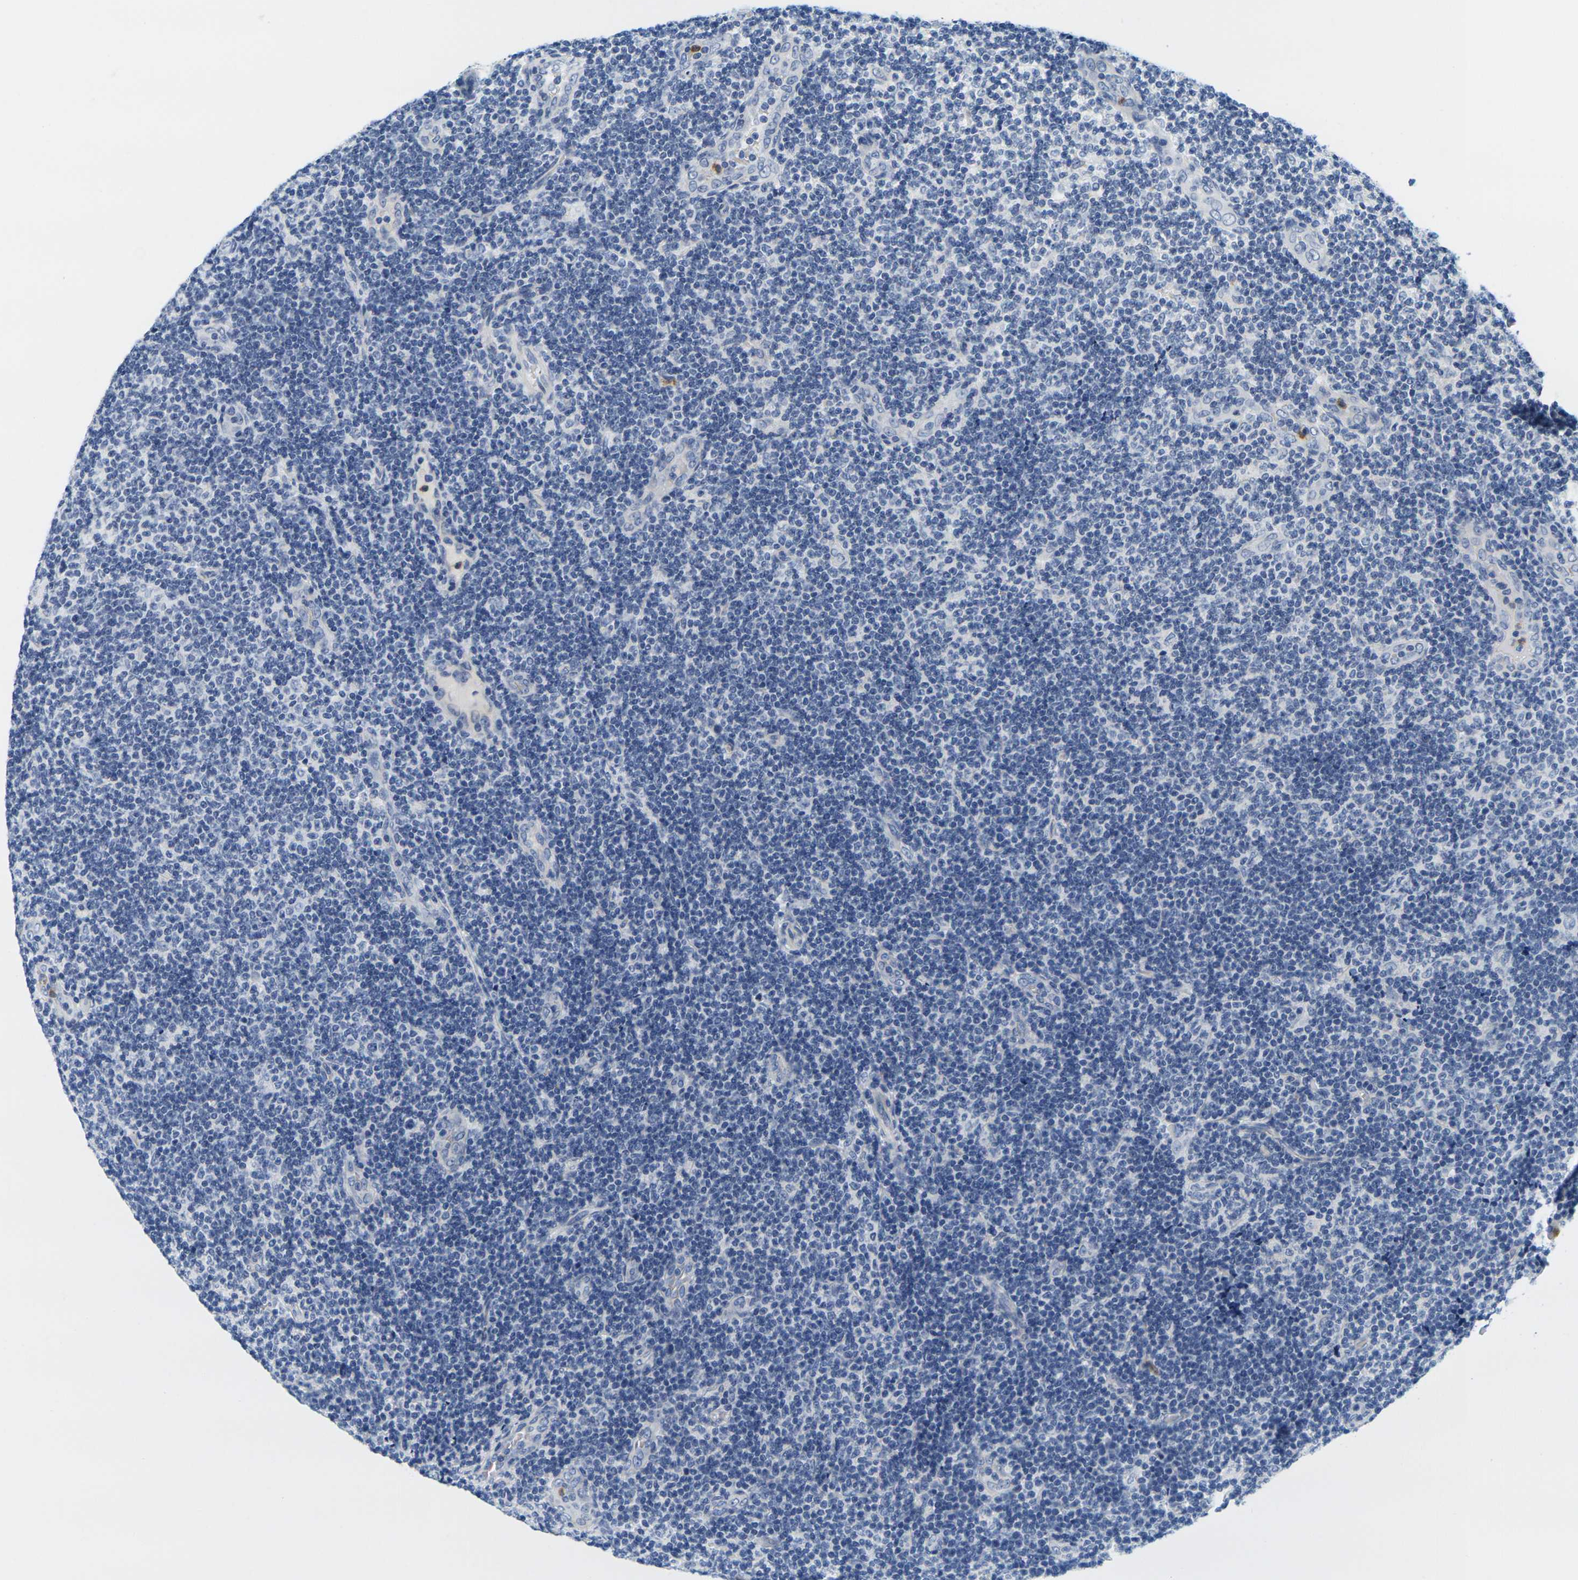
{"staining": {"intensity": "negative", "quantity": "none", "location": "none"}, "tissue": "lymphoma", "cell_type": "Tumor cells", "image_type": "cancer", "snomed": [{"axis": "morphology", "description": "Malignant lymphoma, non-Hodgkin's type, Low grade"}, {"axis": "topography", "description": "Lymph node"}], "caption": "This is an IHC photomicrograph of human malignant lymphoma, non-Hodgkin's type (low-grade). There is no positivity in tumor cells.", "gene": "KLK5", "patient": {"sex": "male", "age": 83}}